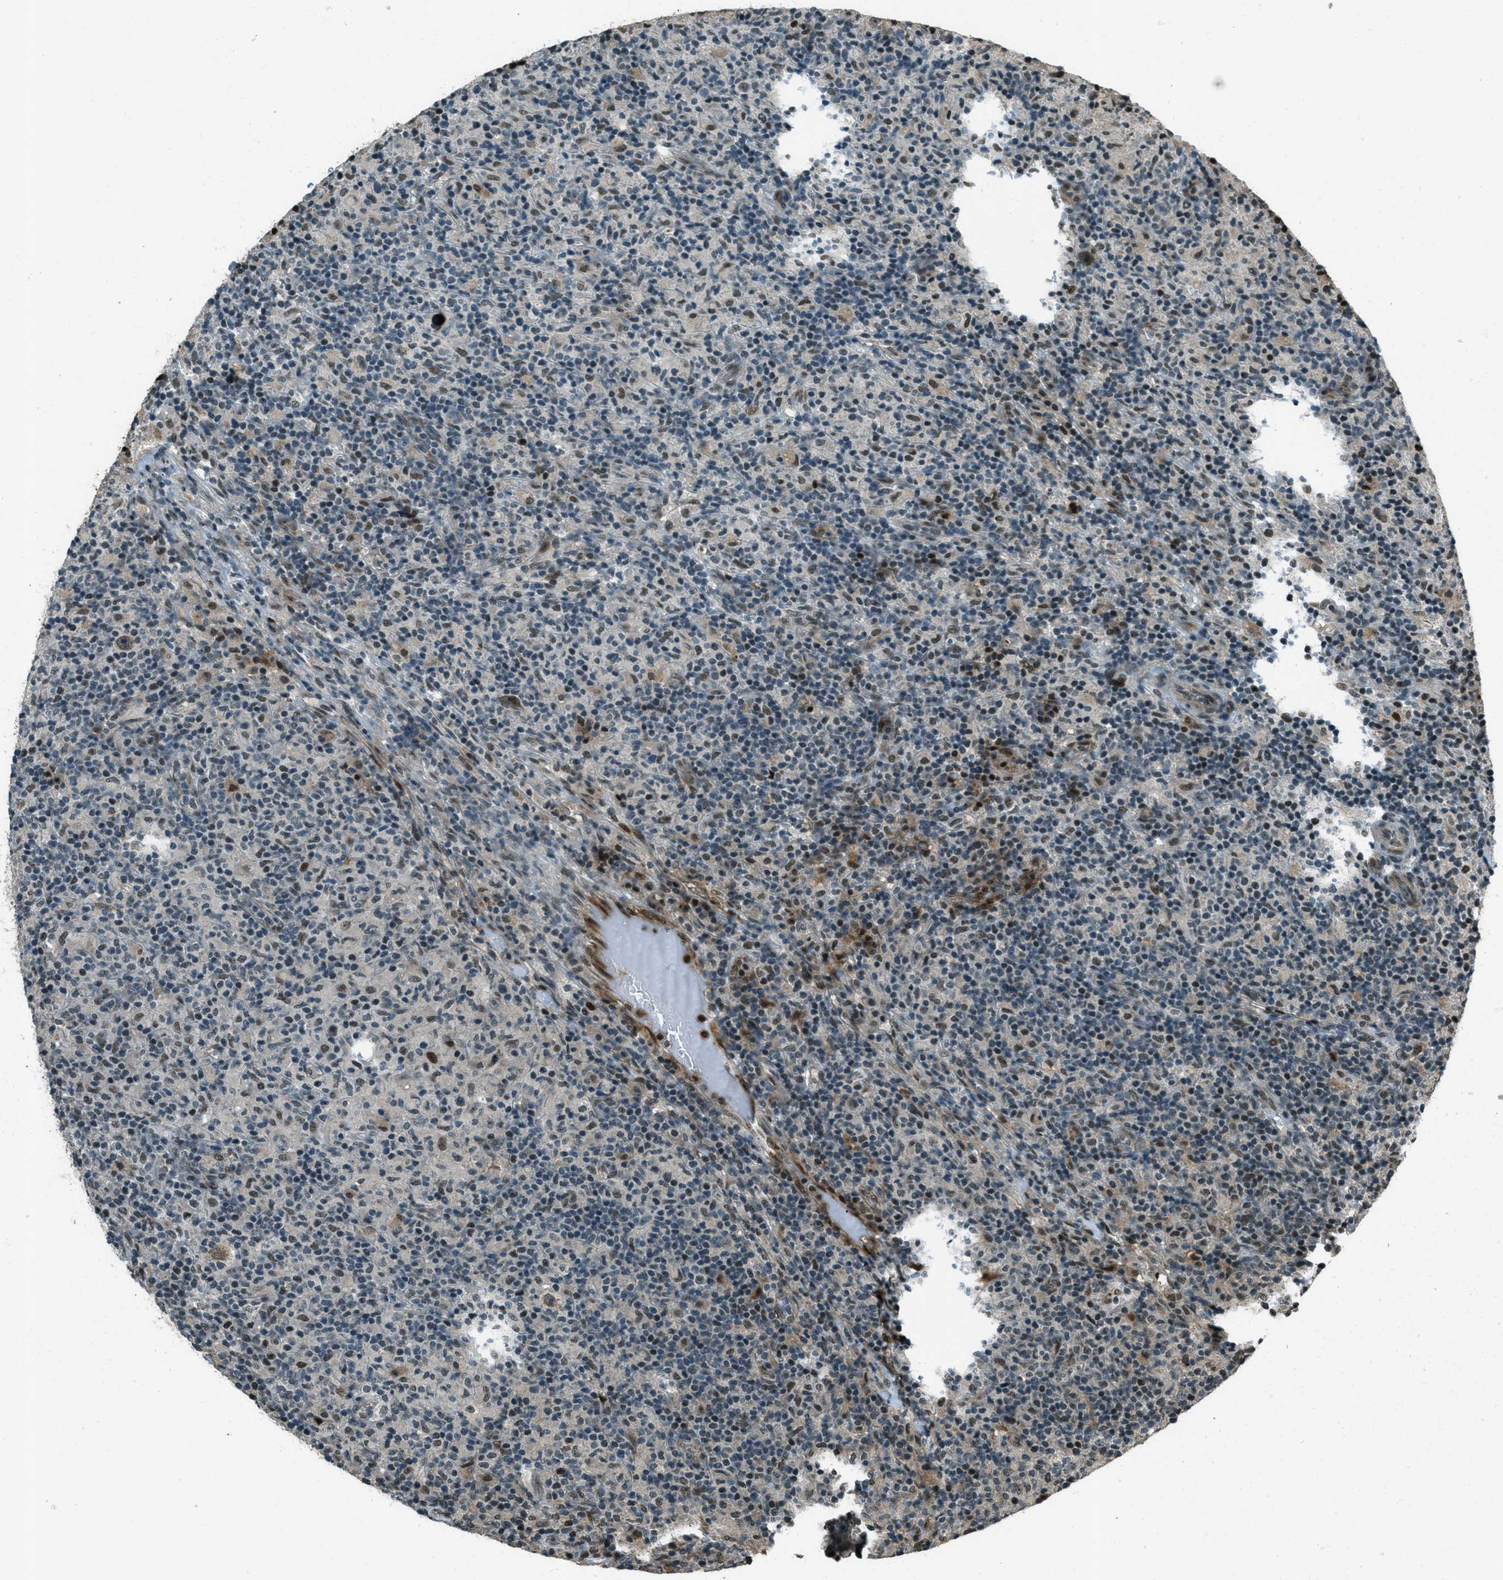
{"staining": {"intensity": "weak", "quantity": "25%-75%", "location": "nuclear"}, "tissue": "lymphoma", "cell_type": "Tumor cells", "image_type": "cancer", "snomed": [{"axis": "morphology", "description": "Hodgkin's disease, NOS"}, {"axis": "topography", "description": "Lymph node"}], "caption": "Protein staining of Hodgkin's disease tissue exhibits weak nuclear staining in approximately 25%-75% of tumor cells. The staining was performed using DAB (3,3'-diaminobenzidine), with brown indicating positive protein expression. Nuclei are stained blue with hematoxylin.", "gene": "TARDBP", "patient": {"sex": "male", "age": 70}}